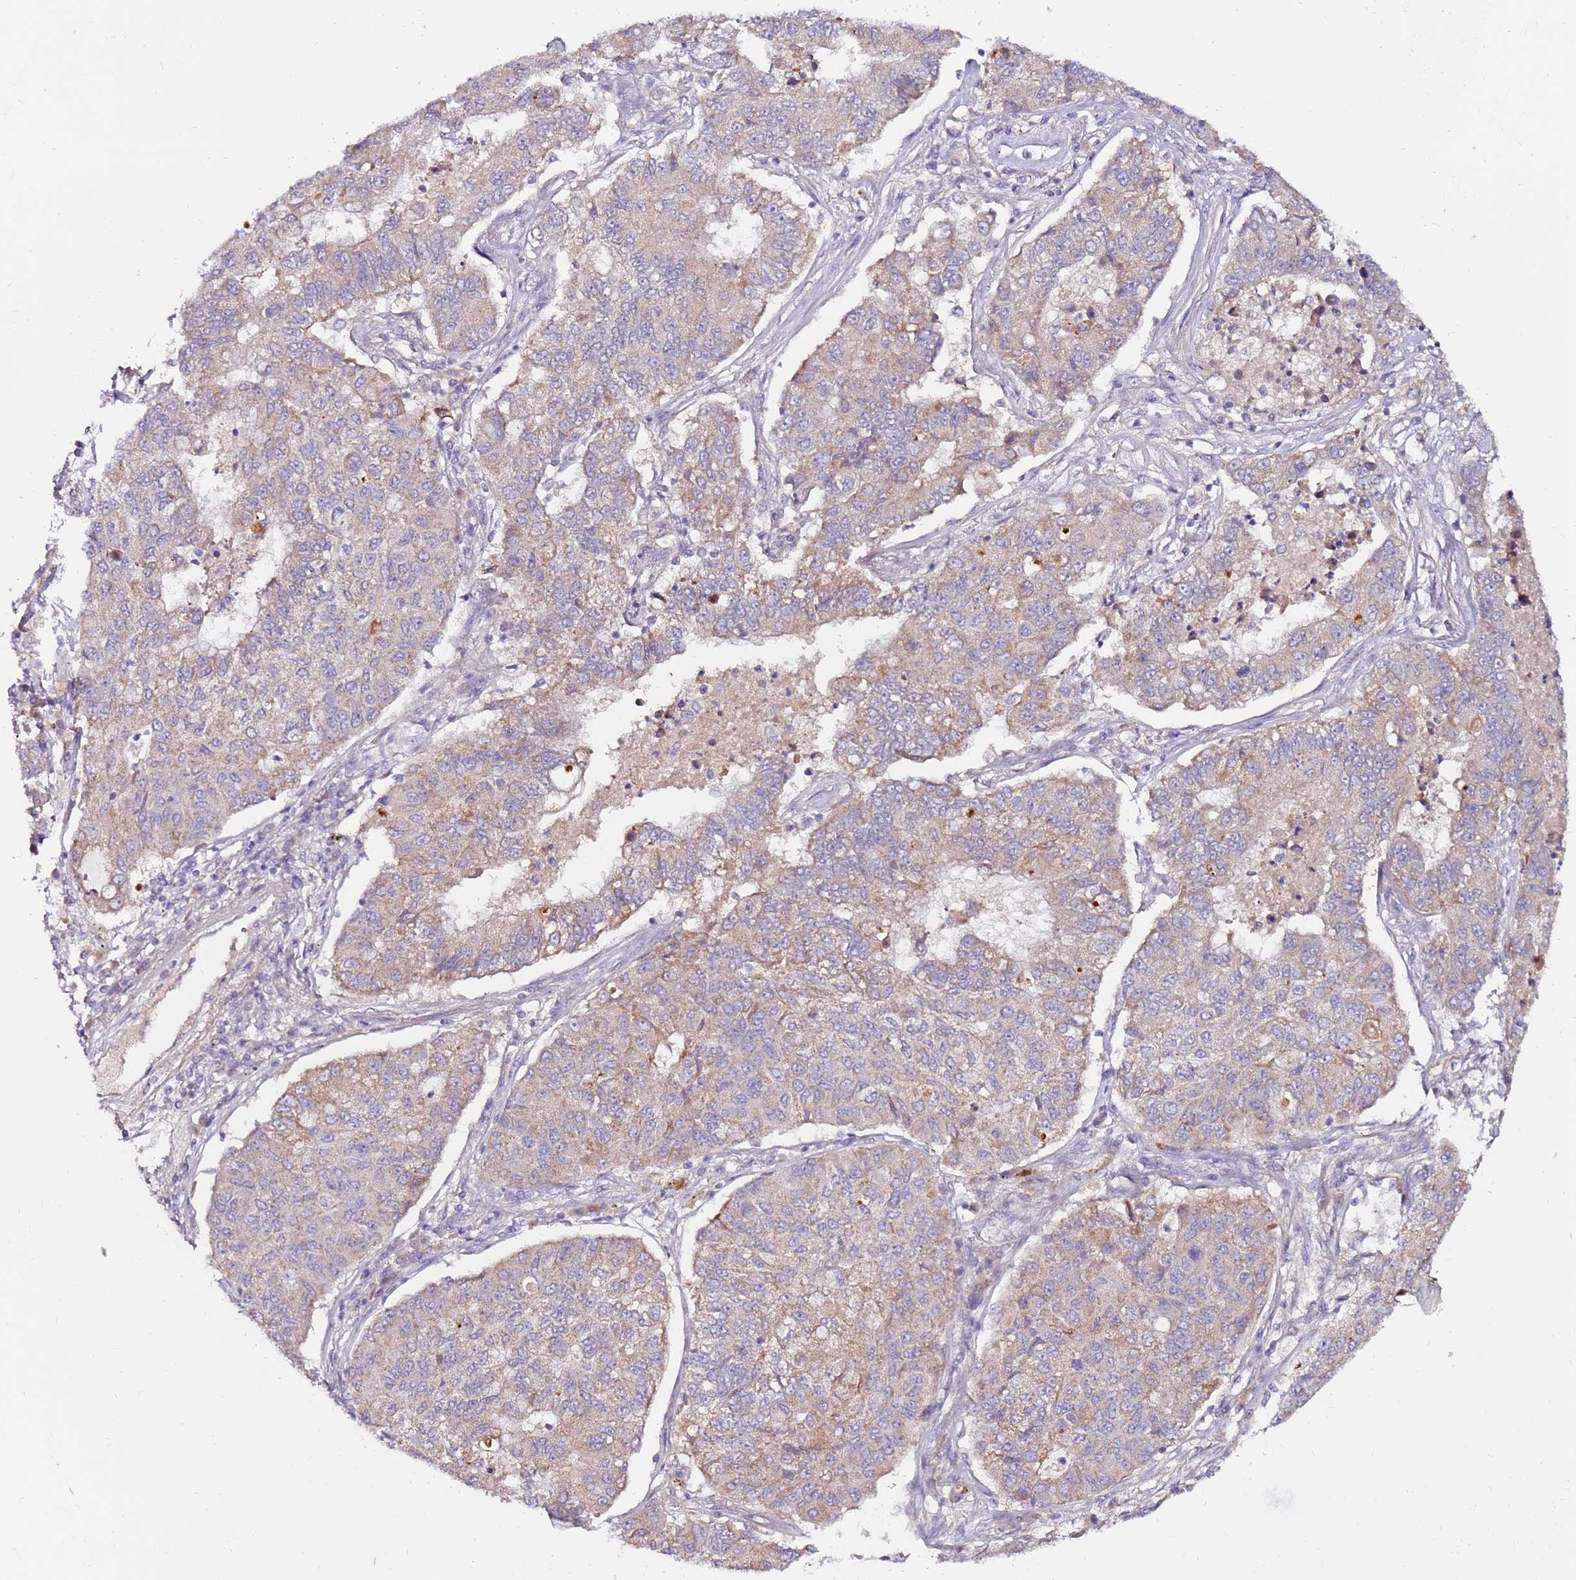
{"staining": {"intensity": "weak", "quantity": "<25%", "location": "cytoplasmic/membranous"}, "tissue": "lung cancer", "cell_type": "Tumor cells", "image_type": "cancer", "snomed": [{"axis": "morphology", "description": "Squamous cell carcinoma, NOS"}, {"axis": "topography", "description": "Lung"}], "caption": "The image demonstrates no significant positivity in tumor cells of lung cancer. The staining is performed using DAB (3,3'-diaminobenzidine) brown chromogen with nuclei counter-stained in using hematoxylin.", "gene": "SLC44A4", "patient": {"sex": "male", "age": 74}}